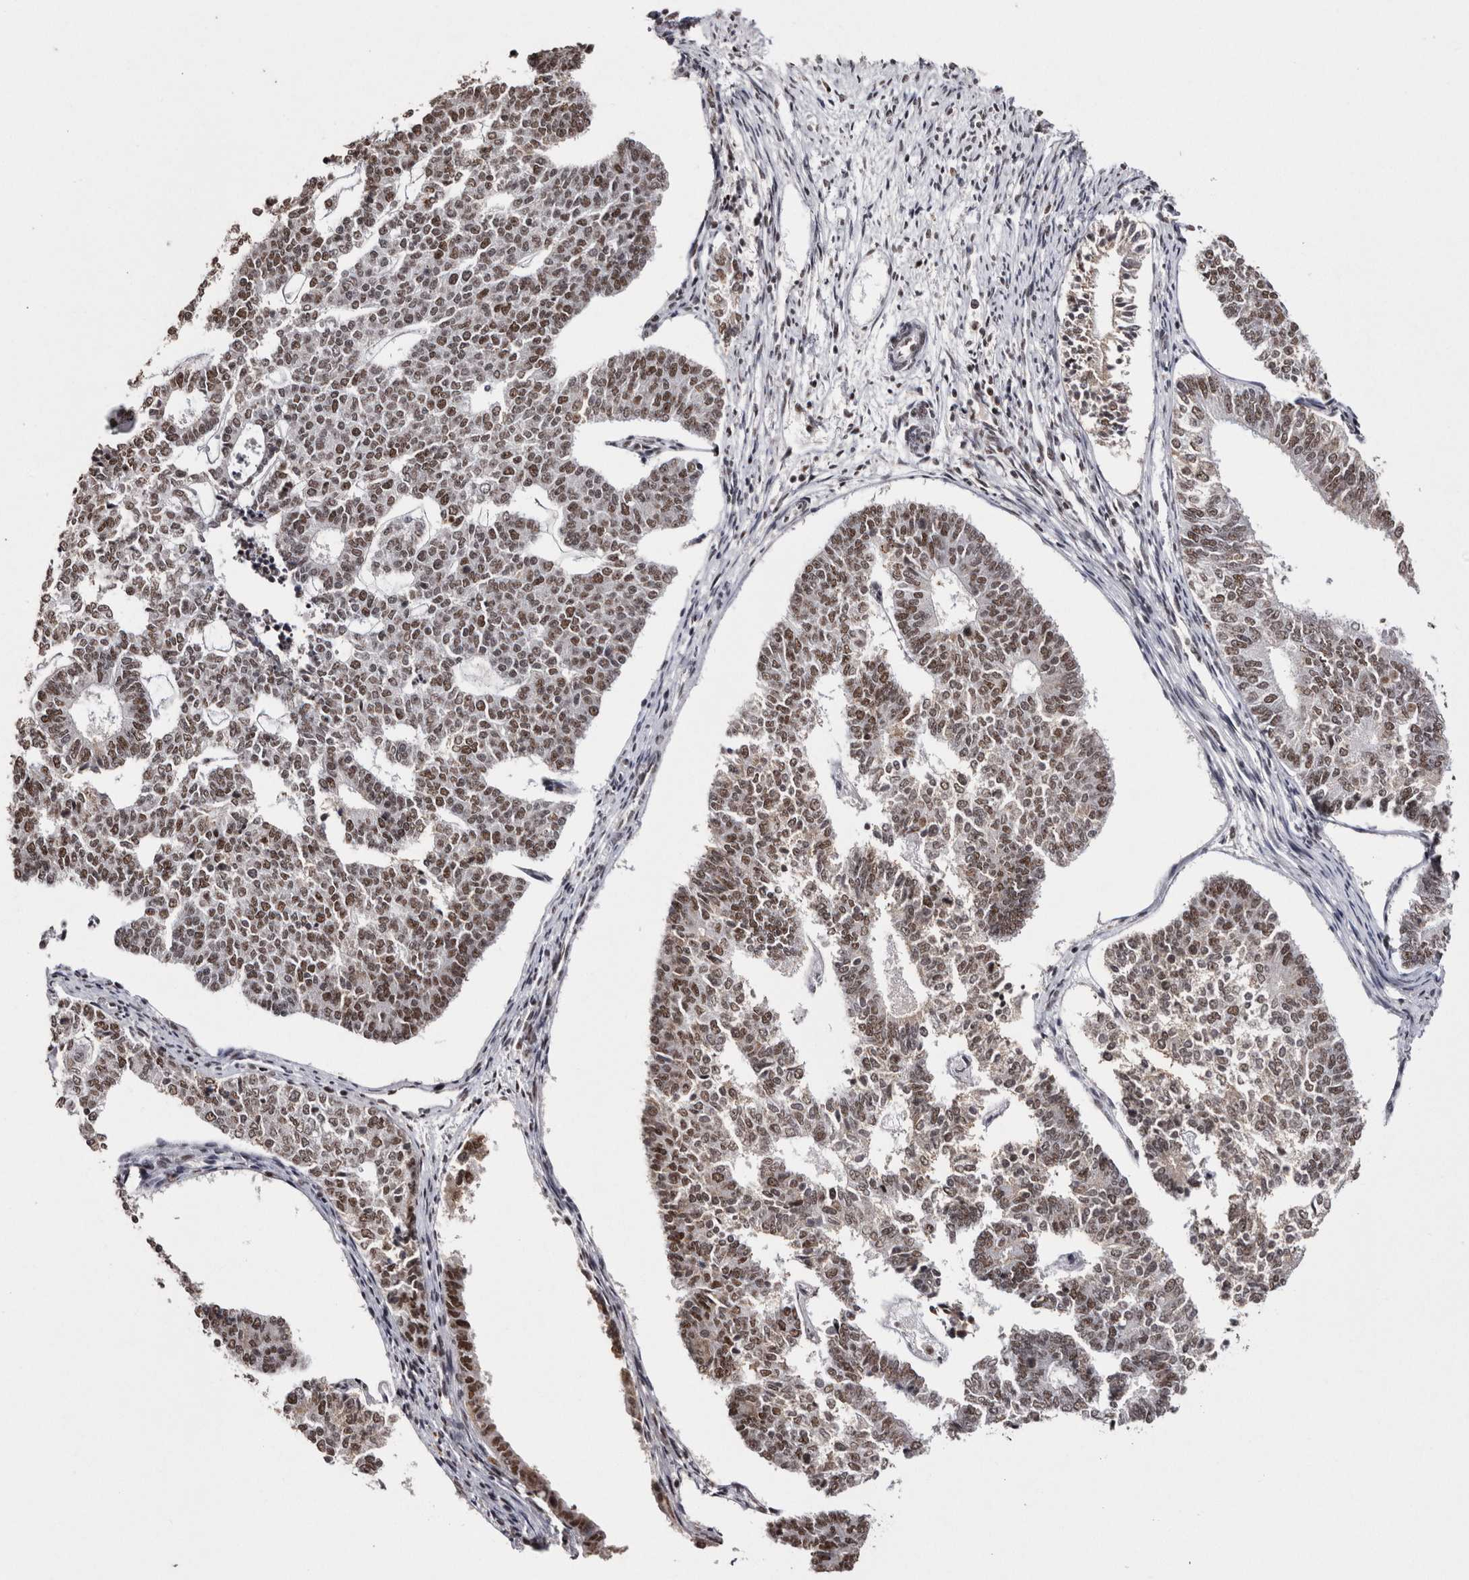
{"staining": {"intensity": "moderate", "quantity": ">75%", "location": "nuclear"}, "tissue": "endometrial cancer", "cell_type": "Tumor cells", "image_type": "cancer", "snomed": [{"axis": "morphology", "description": "Adenocarcinoma, NOS"}, {"axis": "topography", "description": "Endometrium"}], "caption": "About >75% of tumor cells in human endometrial adenocarcinoma display moderate nuclear protein positivity as visualized by brown immunohistochemical staining.", "gene": "SMC1A", "patient": {"sex": "female", "age": 70}}